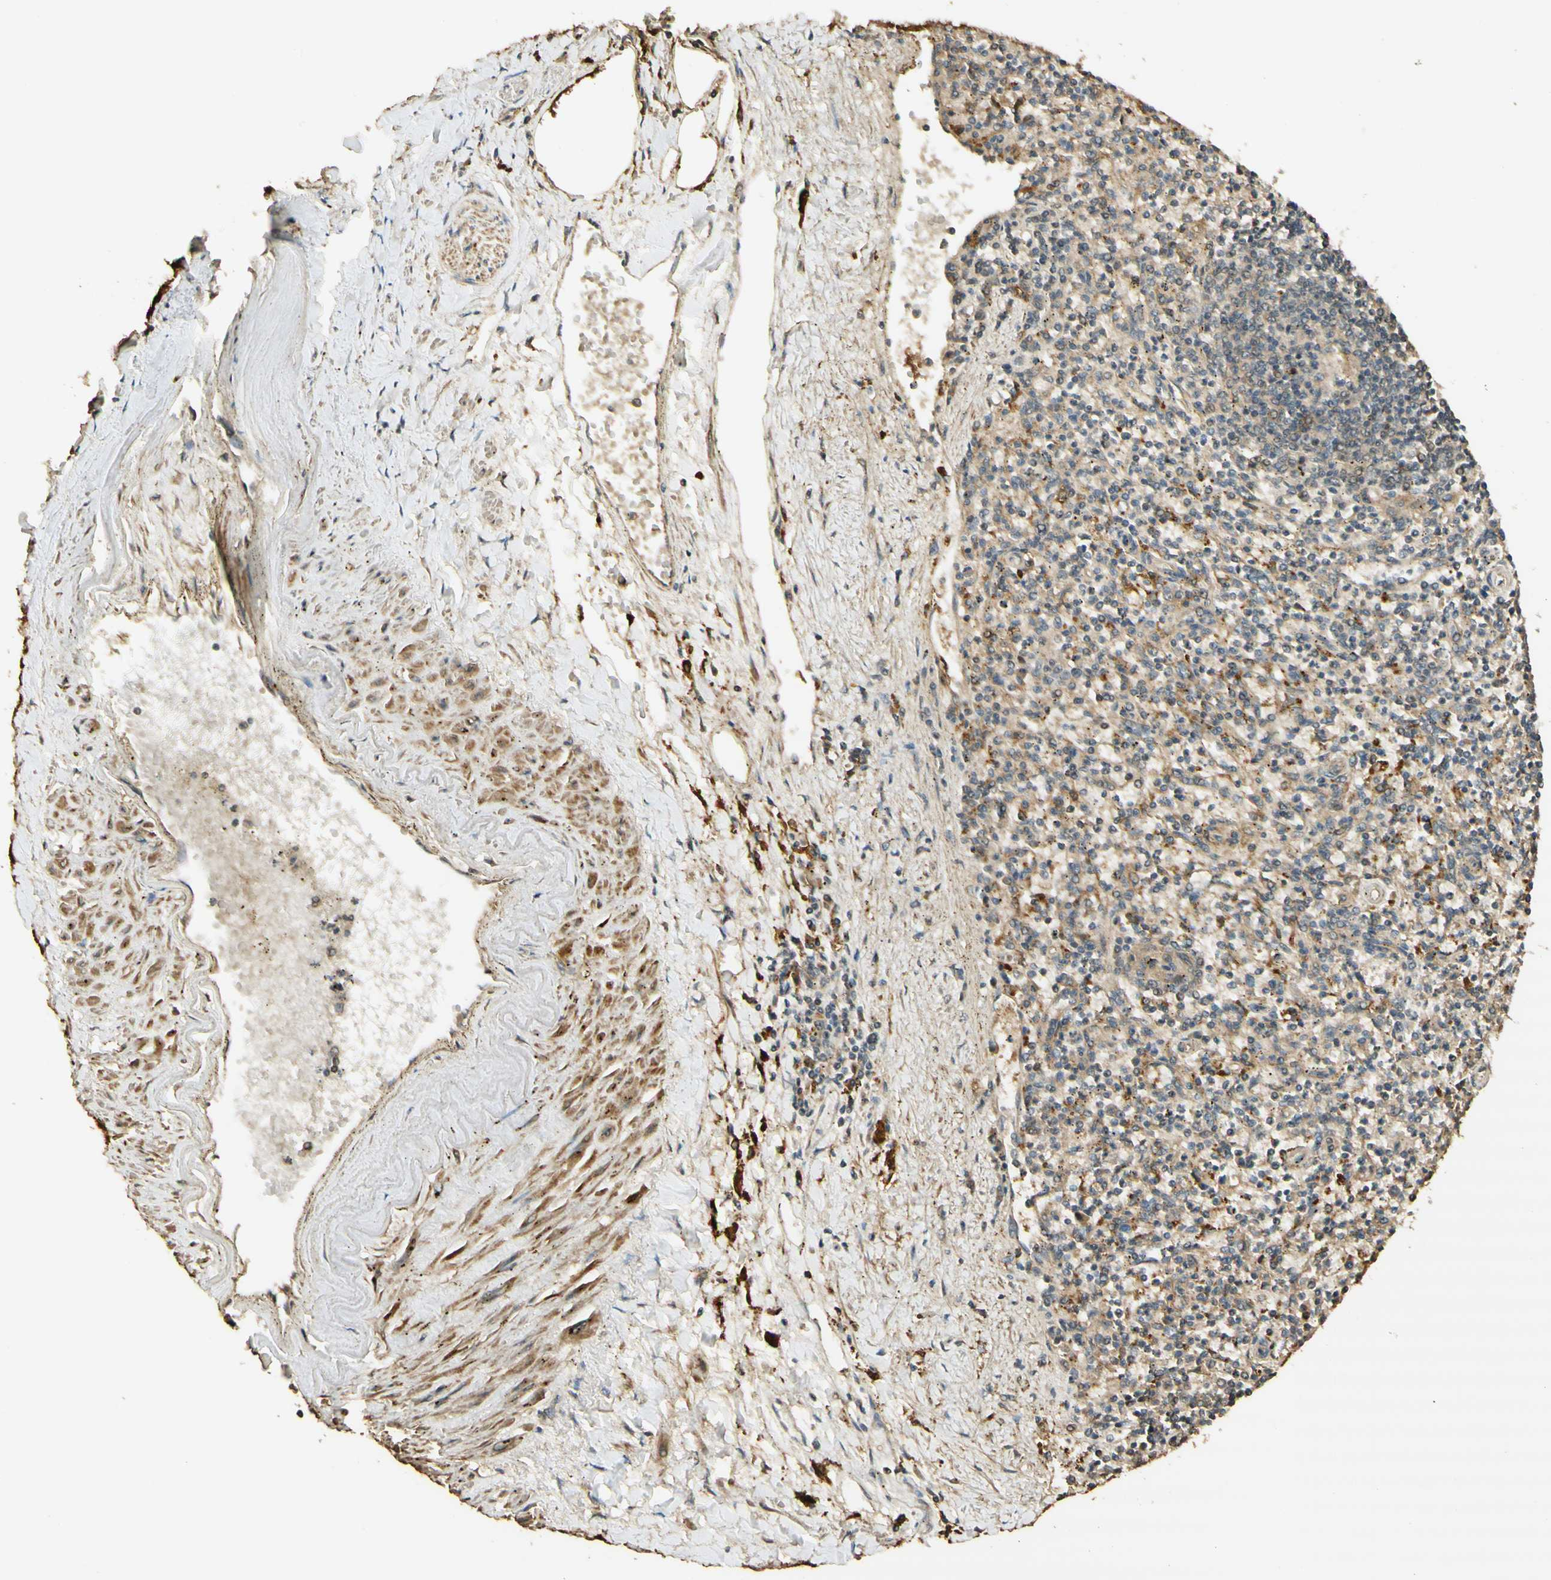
{"staining": {"intensity": "moderate", "quantity": "<25%", "location": "cytoplasmic/membranous"}, "tissue": "spleen", "cell_type": "Cells in red pulp", "image_type": "normal", "snomed": [{"axis": "morphology", "description": "Normal tissue, NOS"}, {"axis": "topography", "description": "Spleen"}], "caption": "Immunohistochemical staining of normal spleen shows low levels of moderate cytoplasmic/membranous positivity in approximately <25% of cells in red pulp. The staining was performed using DAB to visualize the protein expression in brown, while the nuclei were stained in blue with hematoxylin (Magnification: 20x).", "gene": "AGER", "patient": {"sex": "male", "age": 72}}